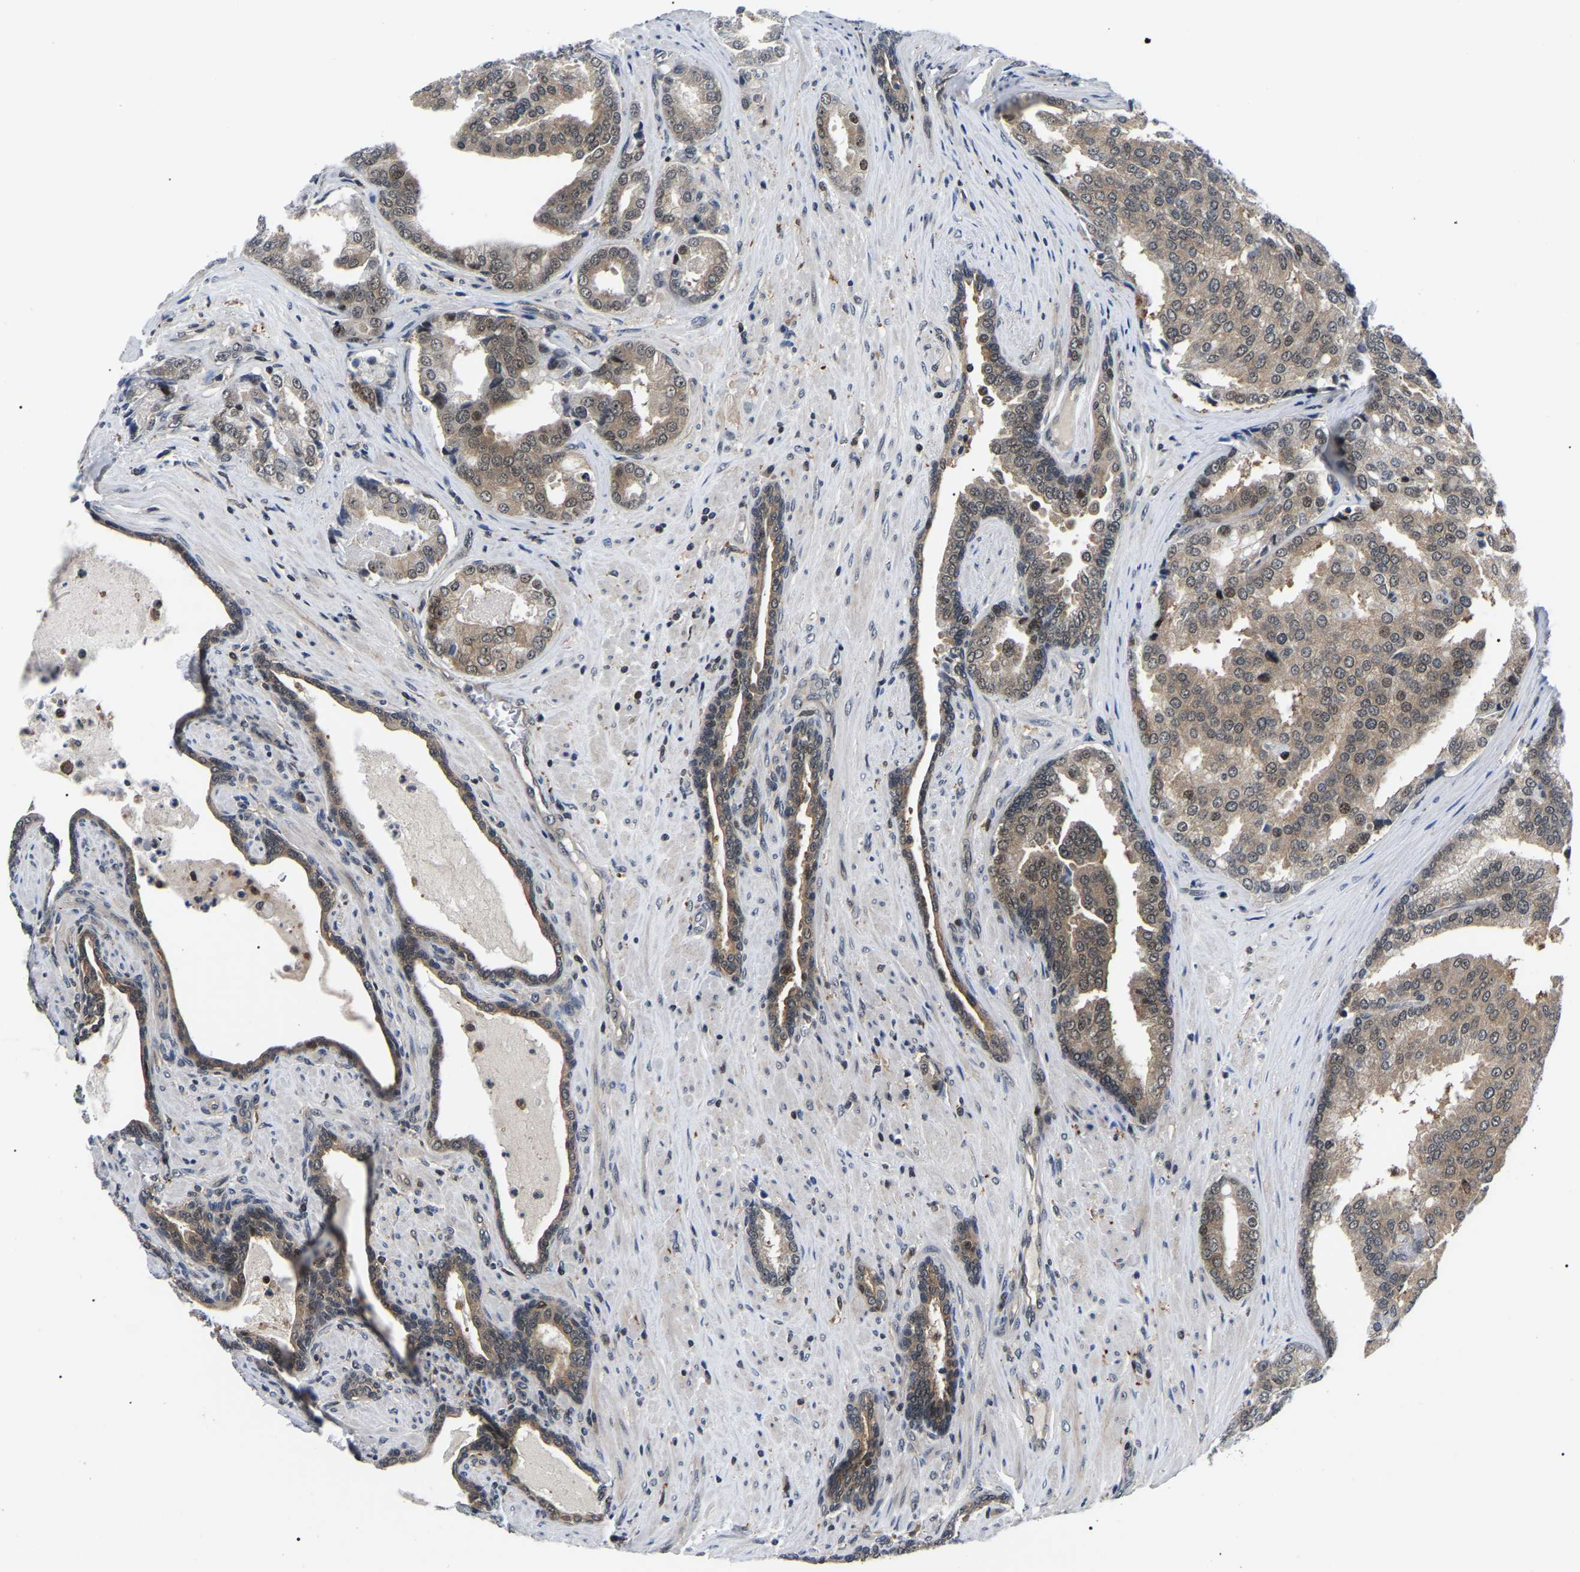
{"staining": {"intensity": "moderate", "quantity": ">75%", "location": "cytoplasmic/membranous,nuclear"}, "tissue": "prostate cancer", "cell_type": "Tumor cells", "image_type": "cancer", "snomed": [{"axis": "morphology", "description": "Adenocarcinoma, High grade"}, {"axis": "topography", "description": "Prostate"}], "caption": "This is an image of IHC staining of prostate high-grade adenocarcinoma, which shows moderate positivity in the cytoplasmic/membranous and nuclear of tumor cells.", "gene": "RRP1B", "patient": {"sex": "male", "age": 50}}